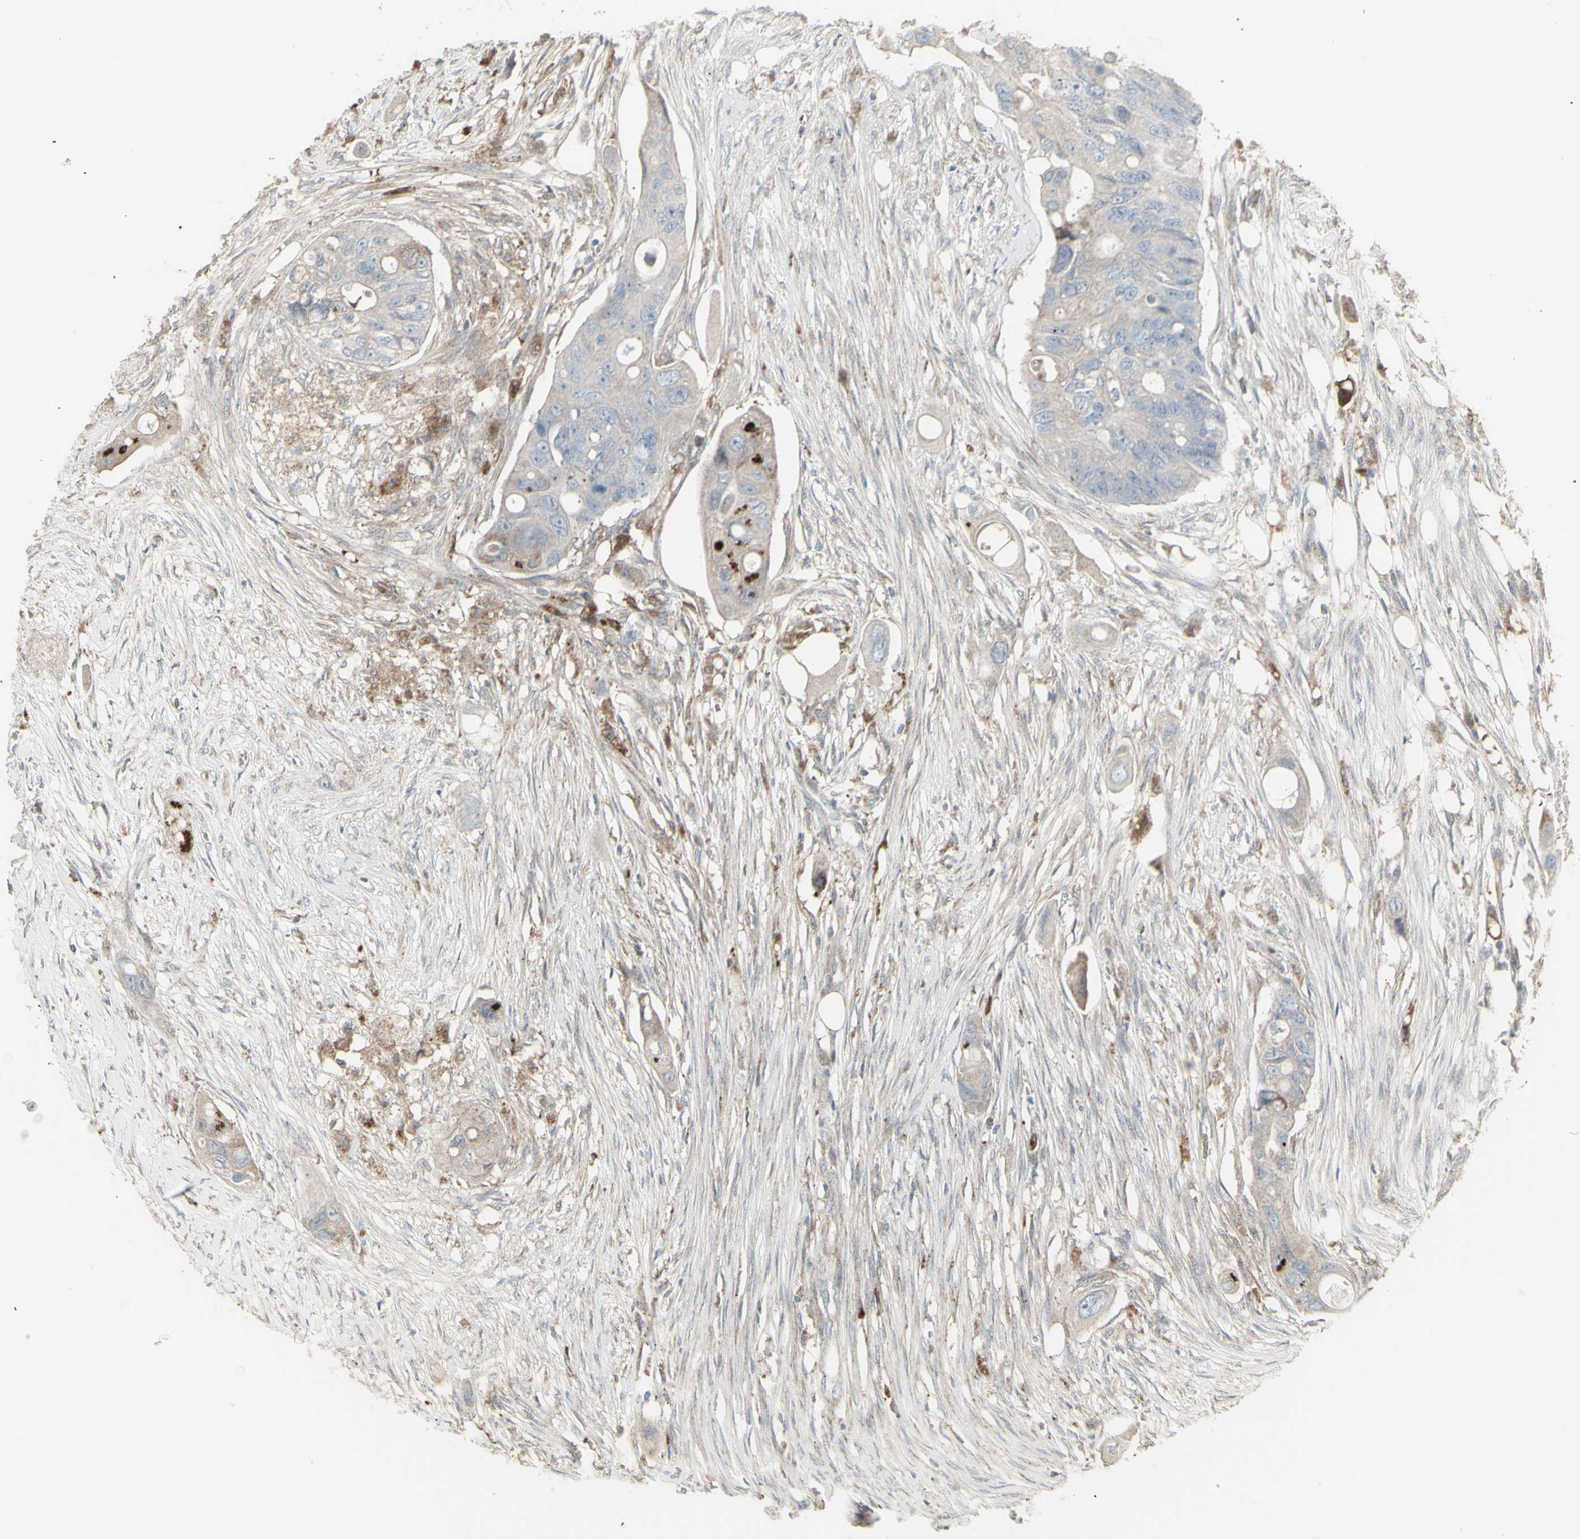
{"staining": {"intensity": "weak", "quantity": ">75%", "location": "cytoplasmic/membranous"}, "tissue": "colorectal cancer", "cell_type": "Tumor cells", "image_type": "cancer", "snomed": [{"axis": "morphology", "description": "Adenocarcinoma, NOS"}, {"axis": "topography", "description": "Colon"}], "caption": "Tumor cells reveal low levels of weak cytoplasmic/membranous staining in approximately >75% of cells in human colorectal cancer.", "gene": "RNASEL", "patient": {"sex": "female", "age": 57}}